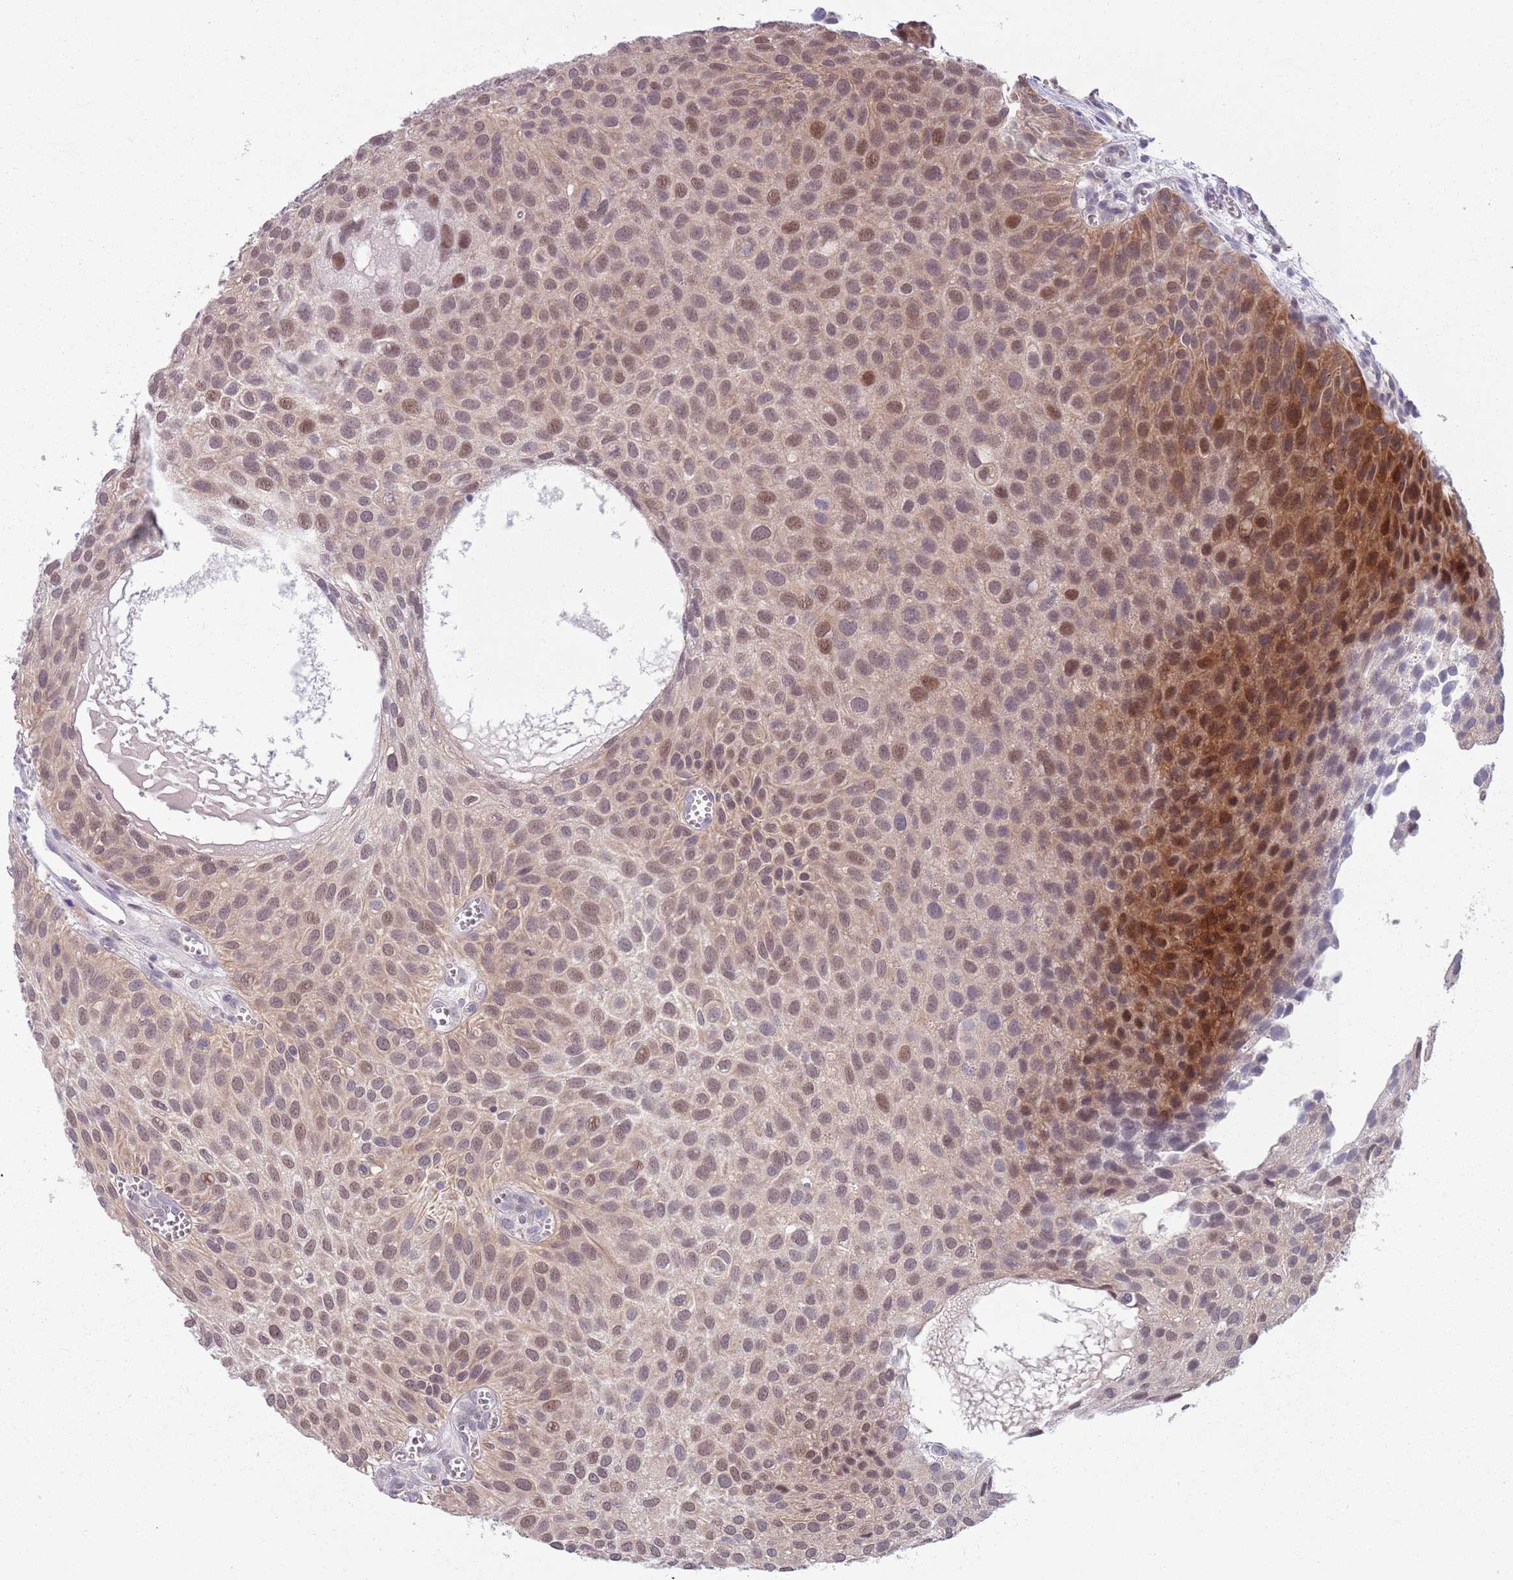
{"staining": {"intensity": "moderate", "quantity": ">75%", "location": "cytoplasmic/membranous,nuclear"}, "tissue": "urothelial cancer", "cell_type": "Tumor cells", "image_type": "cancer", "snomed": [{"axis": "morphology", "description": "Urothelial carcinoma, Low grade"}, {"axis": "topography", "description": "Urinary bladder"}], "caption": "Urothelial cancer stained with DAB IHC reveals medium levels of moderate cytoplasmic/membranous and nuclear expression in about >75% of tumor cells.", "gene": "CLNS1A", "patient": {"sex": "male", "age": 88}}